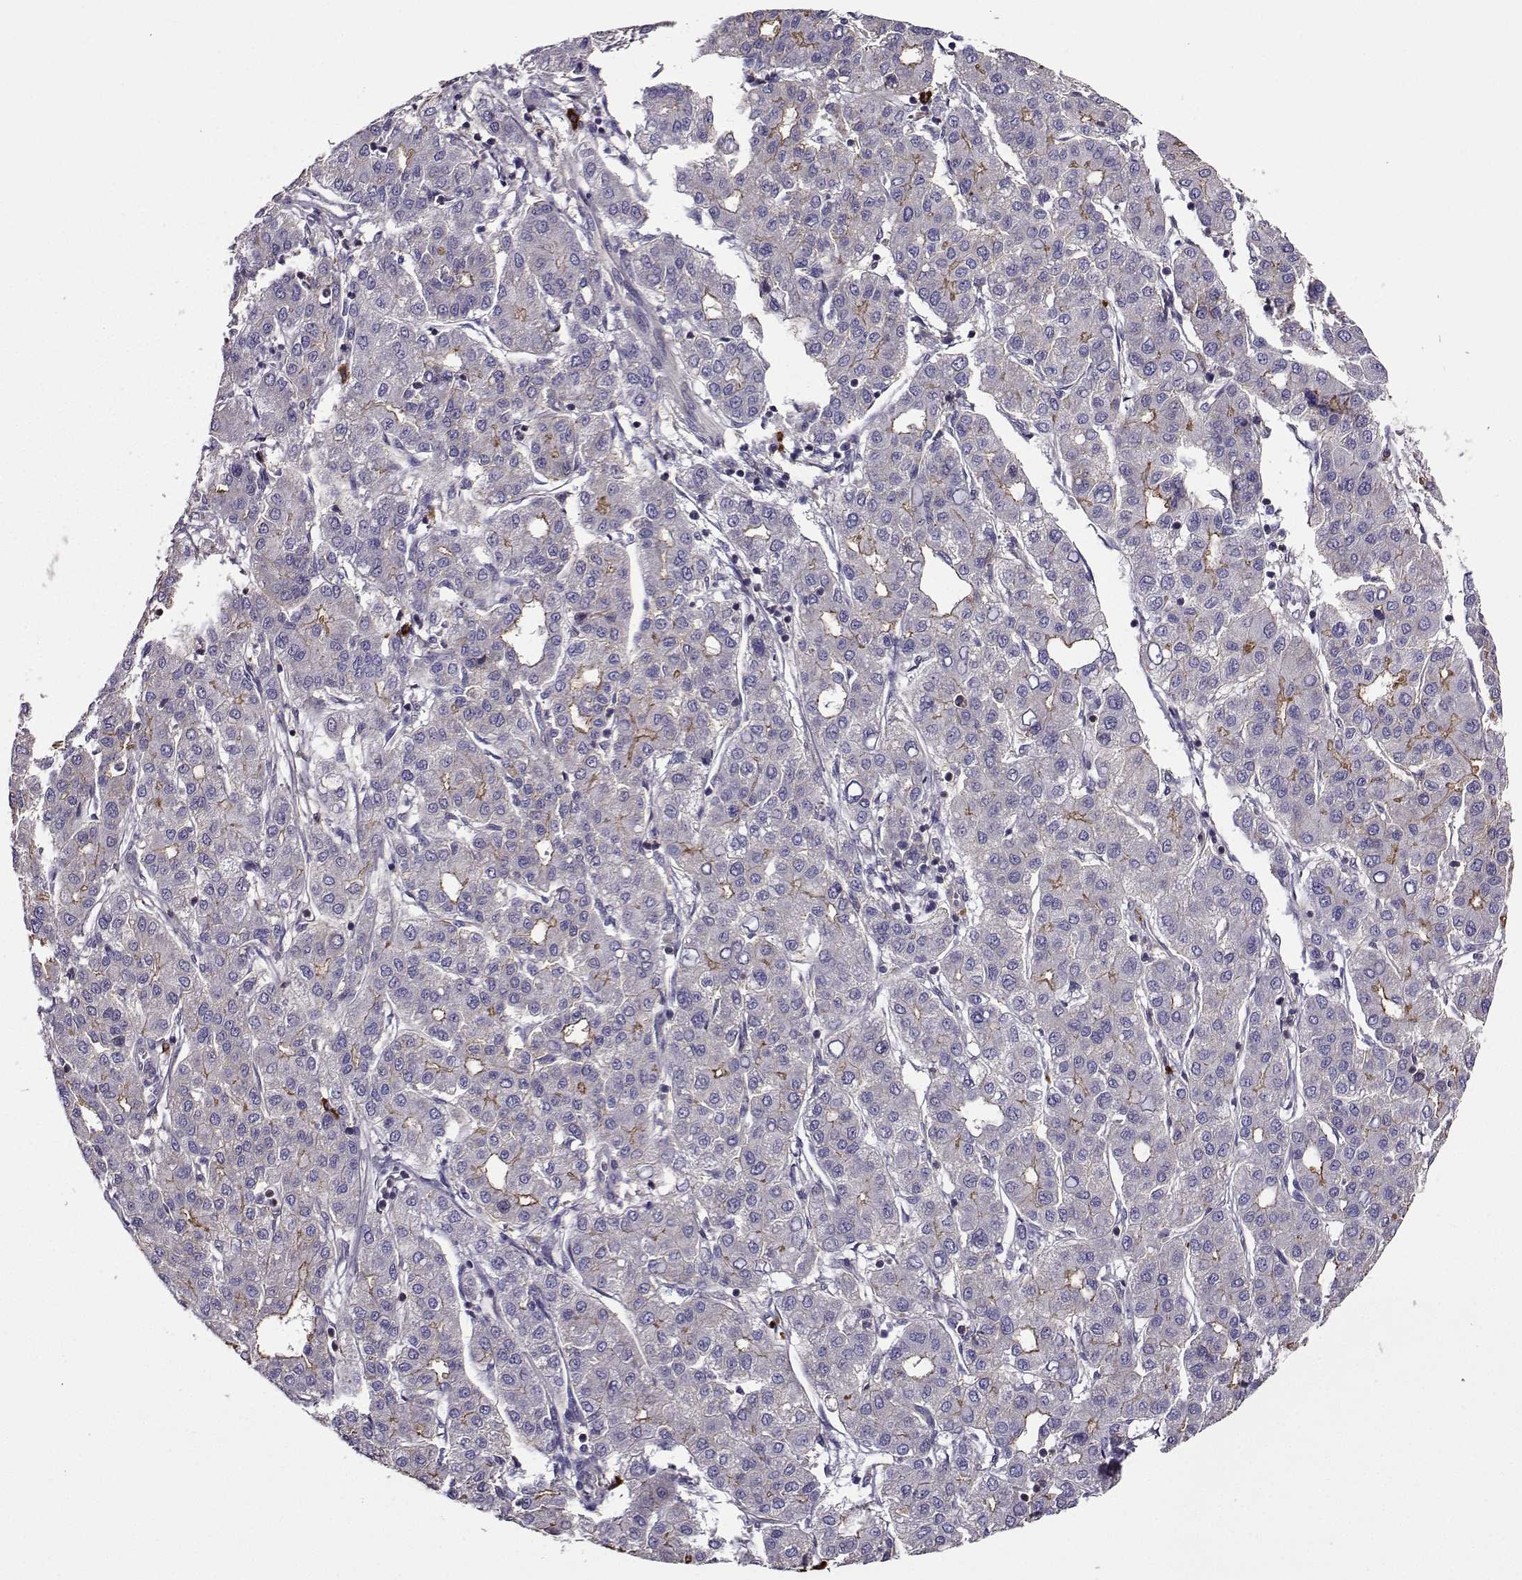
{"staining": {"intensity": "strong", "quantity": "<25%", "location": "cytoplasmic/membranous"}, "tissue": "liver cancer", "cell_type": "Tumor cells", "image_type": "cancer", "snomed": [{"axis": "morphology", "description": "Carcinoma, Hepatocellular, NOS"}, {"axis": "topography", "description": "Liver"}], "caption": "Tumor cells display medium levels of strong cytoplasmic/membranous staining in approximately <25% of cells in liver cancer (hepatocellular carcinoma).", "gene": "ITGB8", "patient": {"sex": "male", "age": 65}}